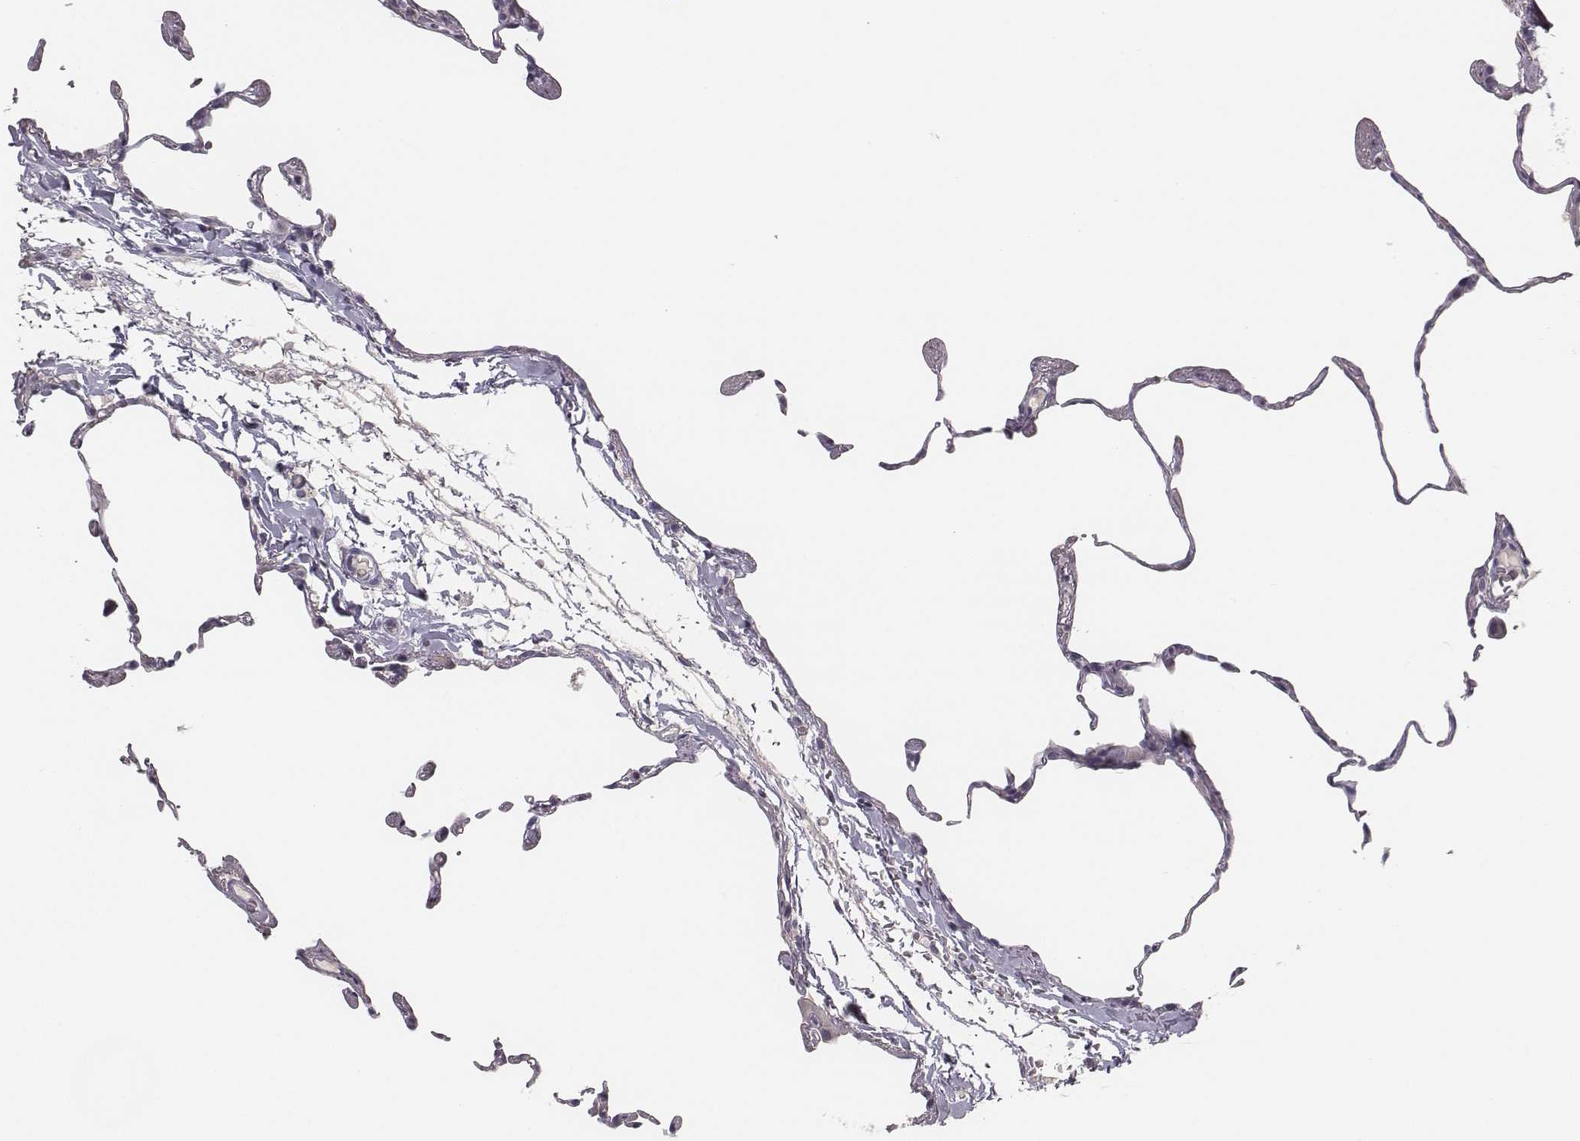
{"staining": {"intensity": "negative", "quantity": "none", "location": "none"}, "tissue": "lung", "cell_type": "Alveolar cells", "image_type": "normal", "snomed": [{"axis": "morphology", "description": "Normal tissue, NOS"}, {"axis": "topography", "description": "Lung"}], "caption": "Immunohistochemistry (IHC) of unremarkable lung shows no expression in alveolar cells.", "gene": "MYH6", "patient": {"sex": "female", "age": 57}}